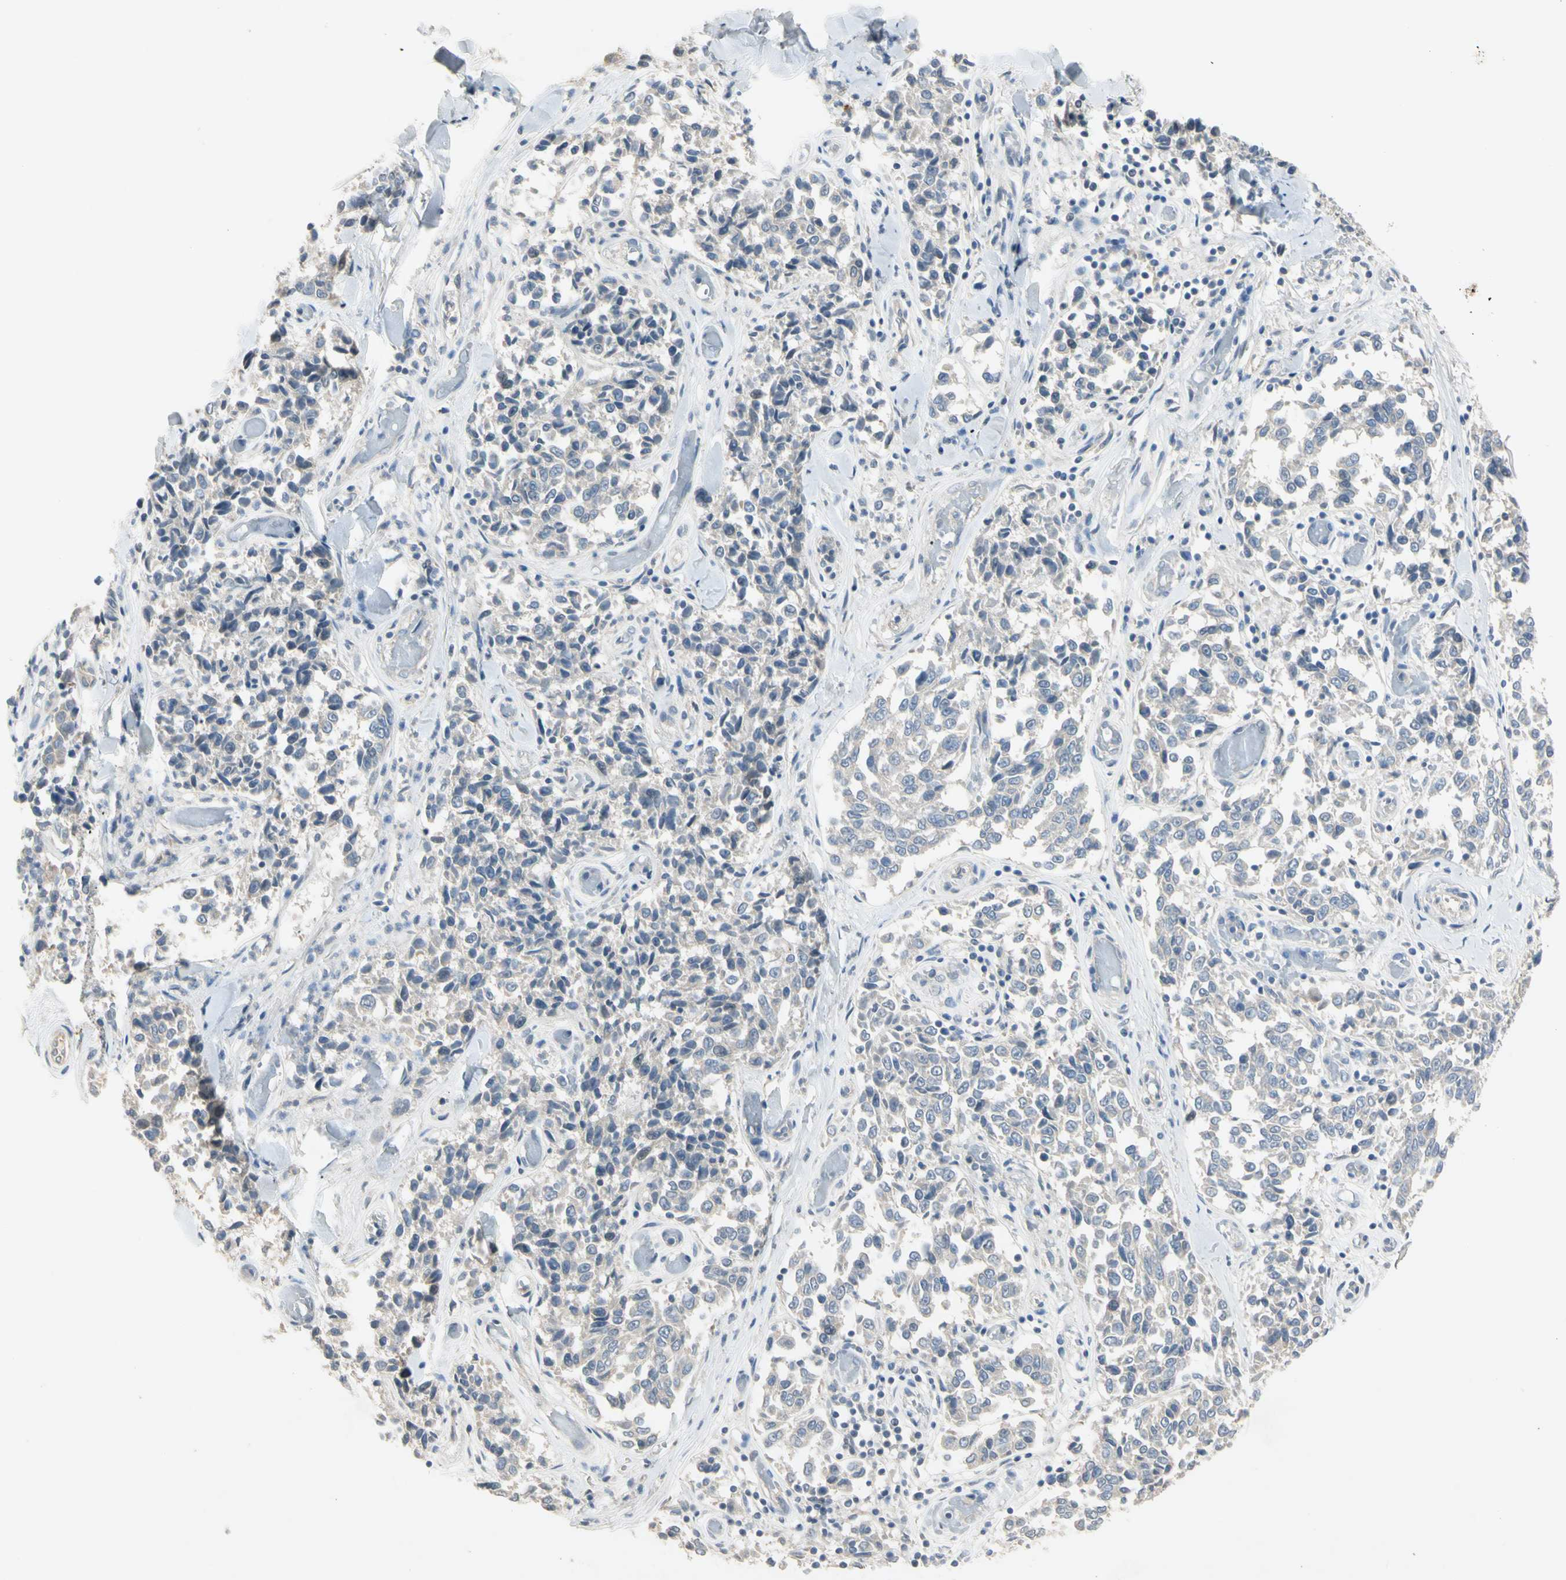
{"staining": {"intensity": "negative", "quantity": "none", "location": "none"}, "tissue": "melanoma", "cell_type": "Tumor cells", "image_type": "cancer", "snomed": [{"axis": "morphology", "description": "Malignant melanoma, NOS"}, {"axis": "topography", "description": "Skin"}], "caption": "Tumor cells are negative for brown protein staining in melanoma.", "gene": "PRSS21", "patient": {"sex": "female", "age": 64}}